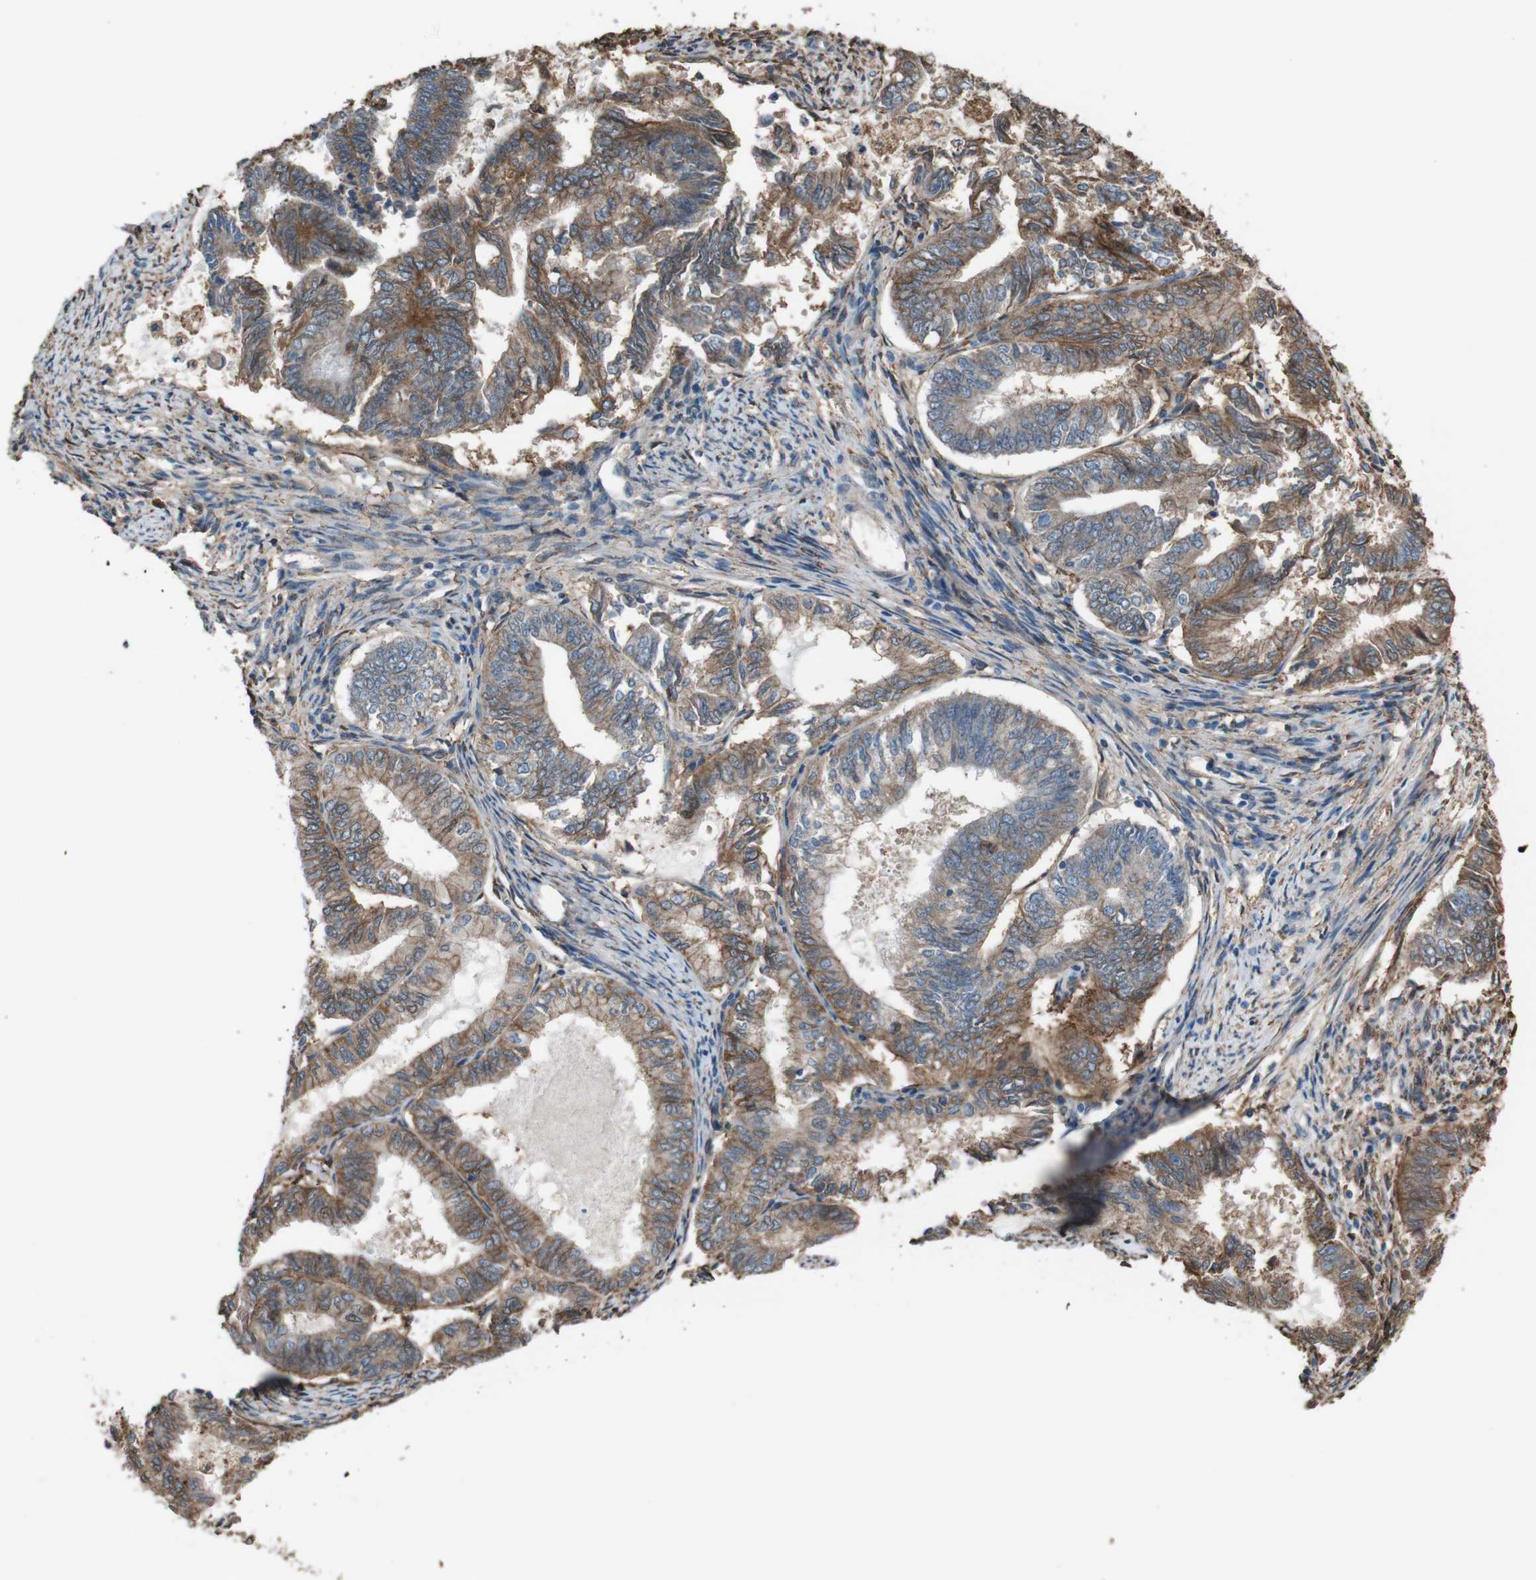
{"staining": {"intensity": "moderate", "quantity": ">75%", "location": "cytoplasmic/membranous"}, "tissue": "endometrial cancer", "cell_type": "Tumor cells", "image_type": "cancer", "snomed": [{"axis": "morphology", "description": "Adenocarcinoma, NOS"}, {"axis": "topography", "description": "Endometrium"}], "caption": "The immunohistochemical stain highlights moderate cytoplasmic/membranous positivity in tumor cells of endometrial adenocarcinoma tissue. (brown staining indicates protein expression, while blue staining denotes nuclei).", "gene": "ATP2B1", "patient": {"sex": "female", "age": 86}}